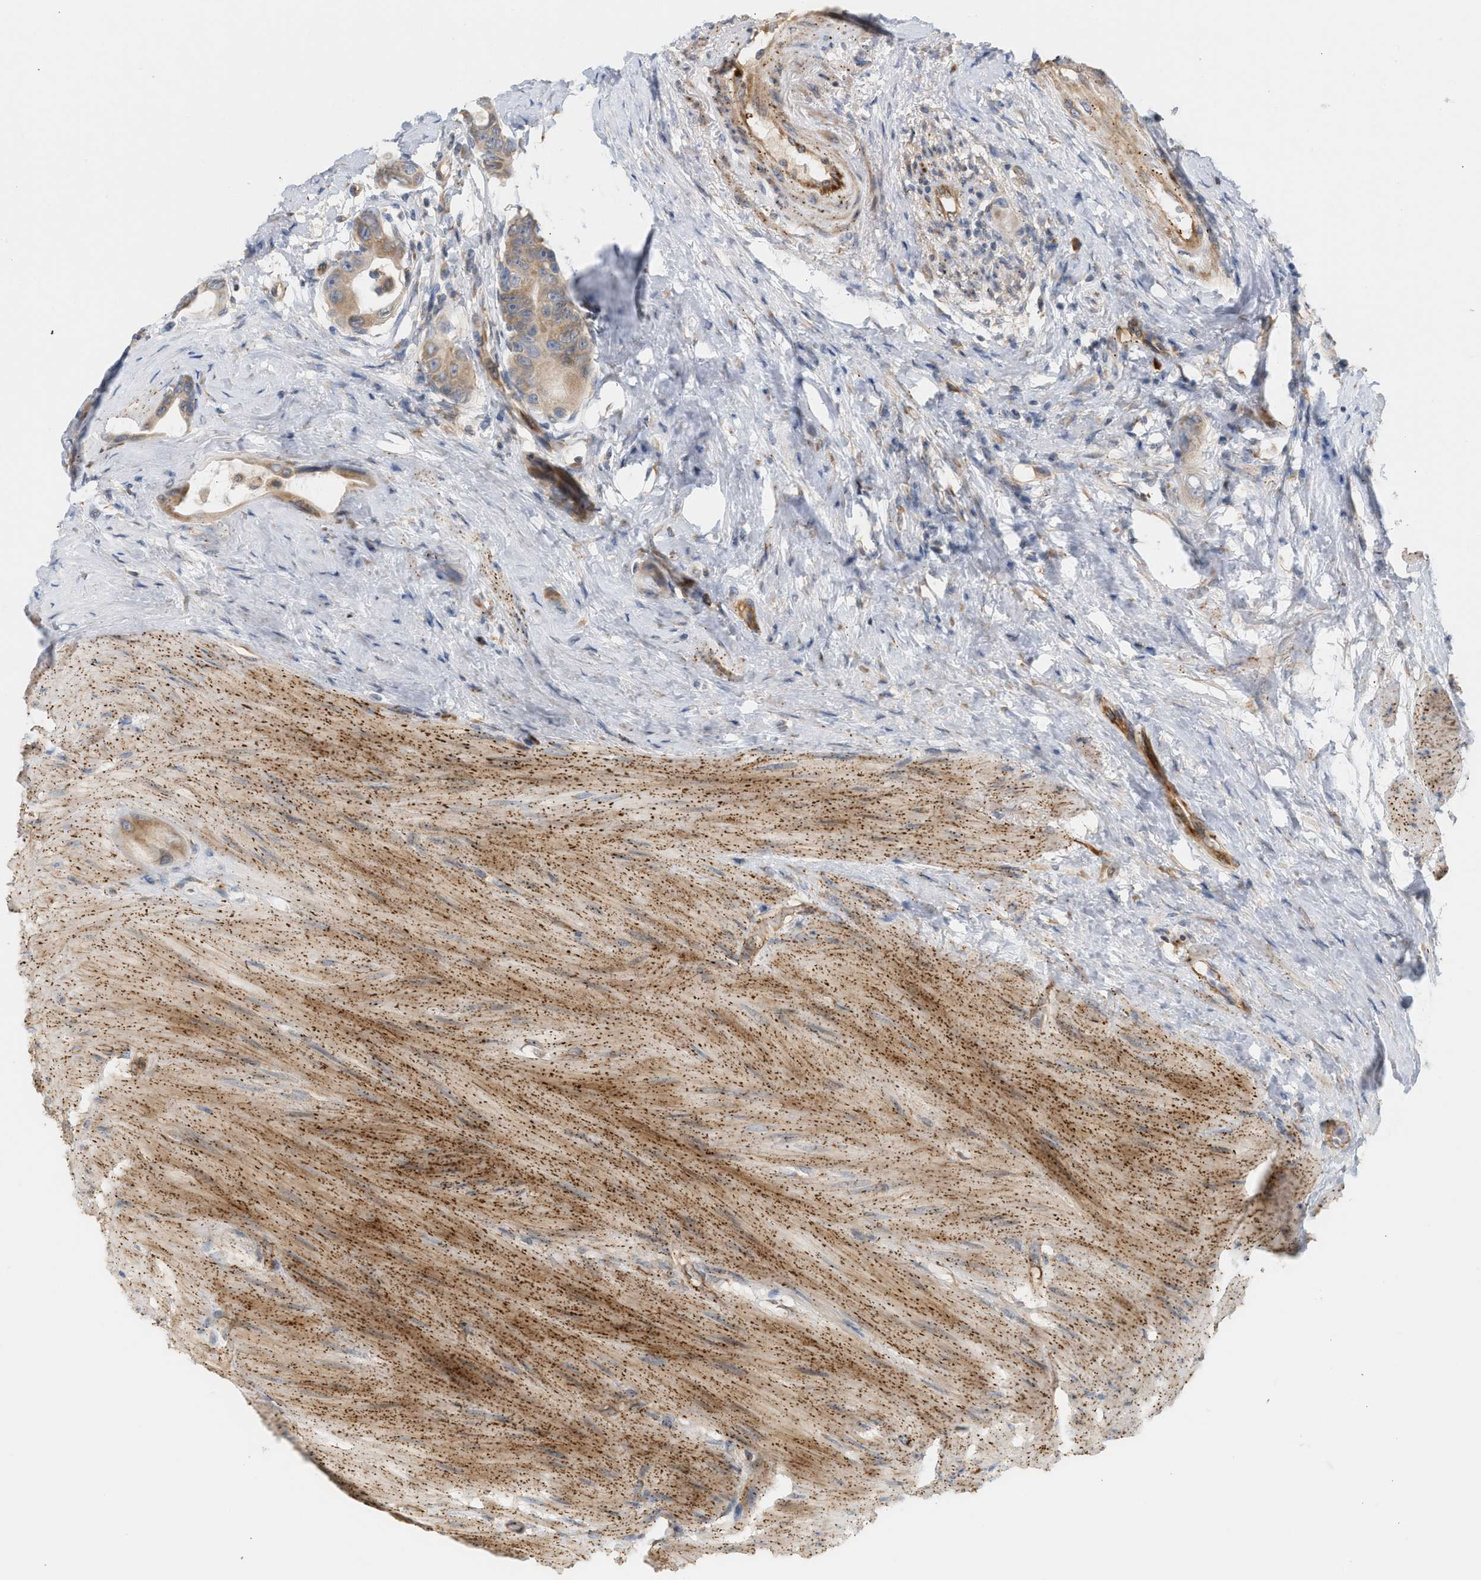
{"staining": {"intensity": "moderate", "quantity": ">75%", "location": "cytoplasmic/membranous"}, "tissue": "colorectal cancer", "cell_type": "Tumor cells", "image_type": "cancer", "snomed": [{"axis": "morphology", "description": "Adenocarcinoma, NOS"}, {"axis": "topography", "description": "Rectum"}], "caption": "Immunohistochemical staining of colorectal adenocarcinoma shows medium levels of moderate cytoplasmic/membranous protein staining in approximately >75% of tumor cells.", "gene": "SVOP", "patient": {"sex": "male", "age": 51}}